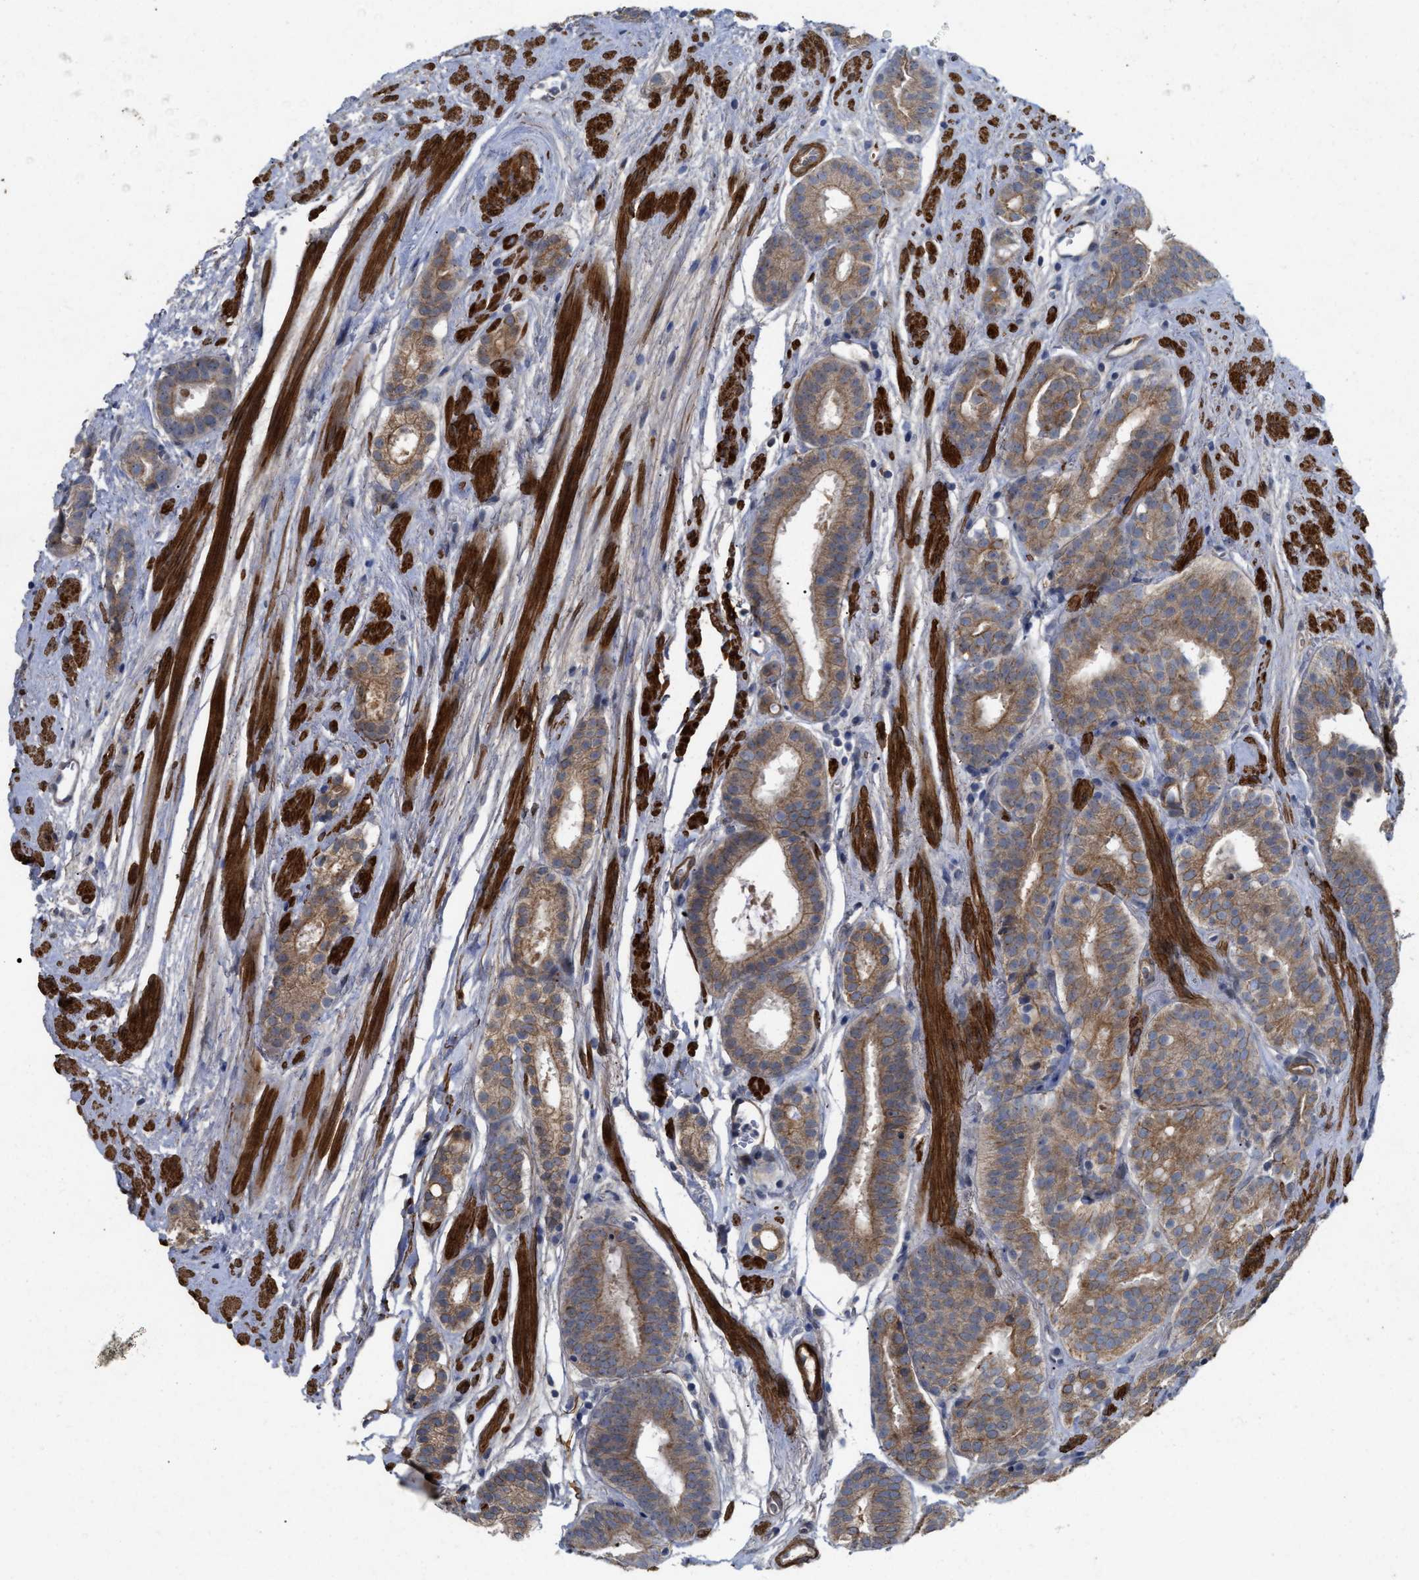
{"staining": {"intensity": "moderate", "quantity": ">75%", "location": "cytoplasmic/membranous"}, "tissue": "prostate cancer", "cell_type": "Tumor cells", "image_type": "cancer", "snomed": [{"axis": "morphology", "description": "Adenocarcinoma, Low grade"}, {"axis": "topography", "description": "Prostate"}], "caption": "The image shows staining of prostate cancer (low-grade adenocarcinoma), revealing moderate cytoplasmic/membranous protein expression (brown color) within tumor cells.", "gene": "ST6GALNAC6", "patient": {"sex": "male", "age": 69}}